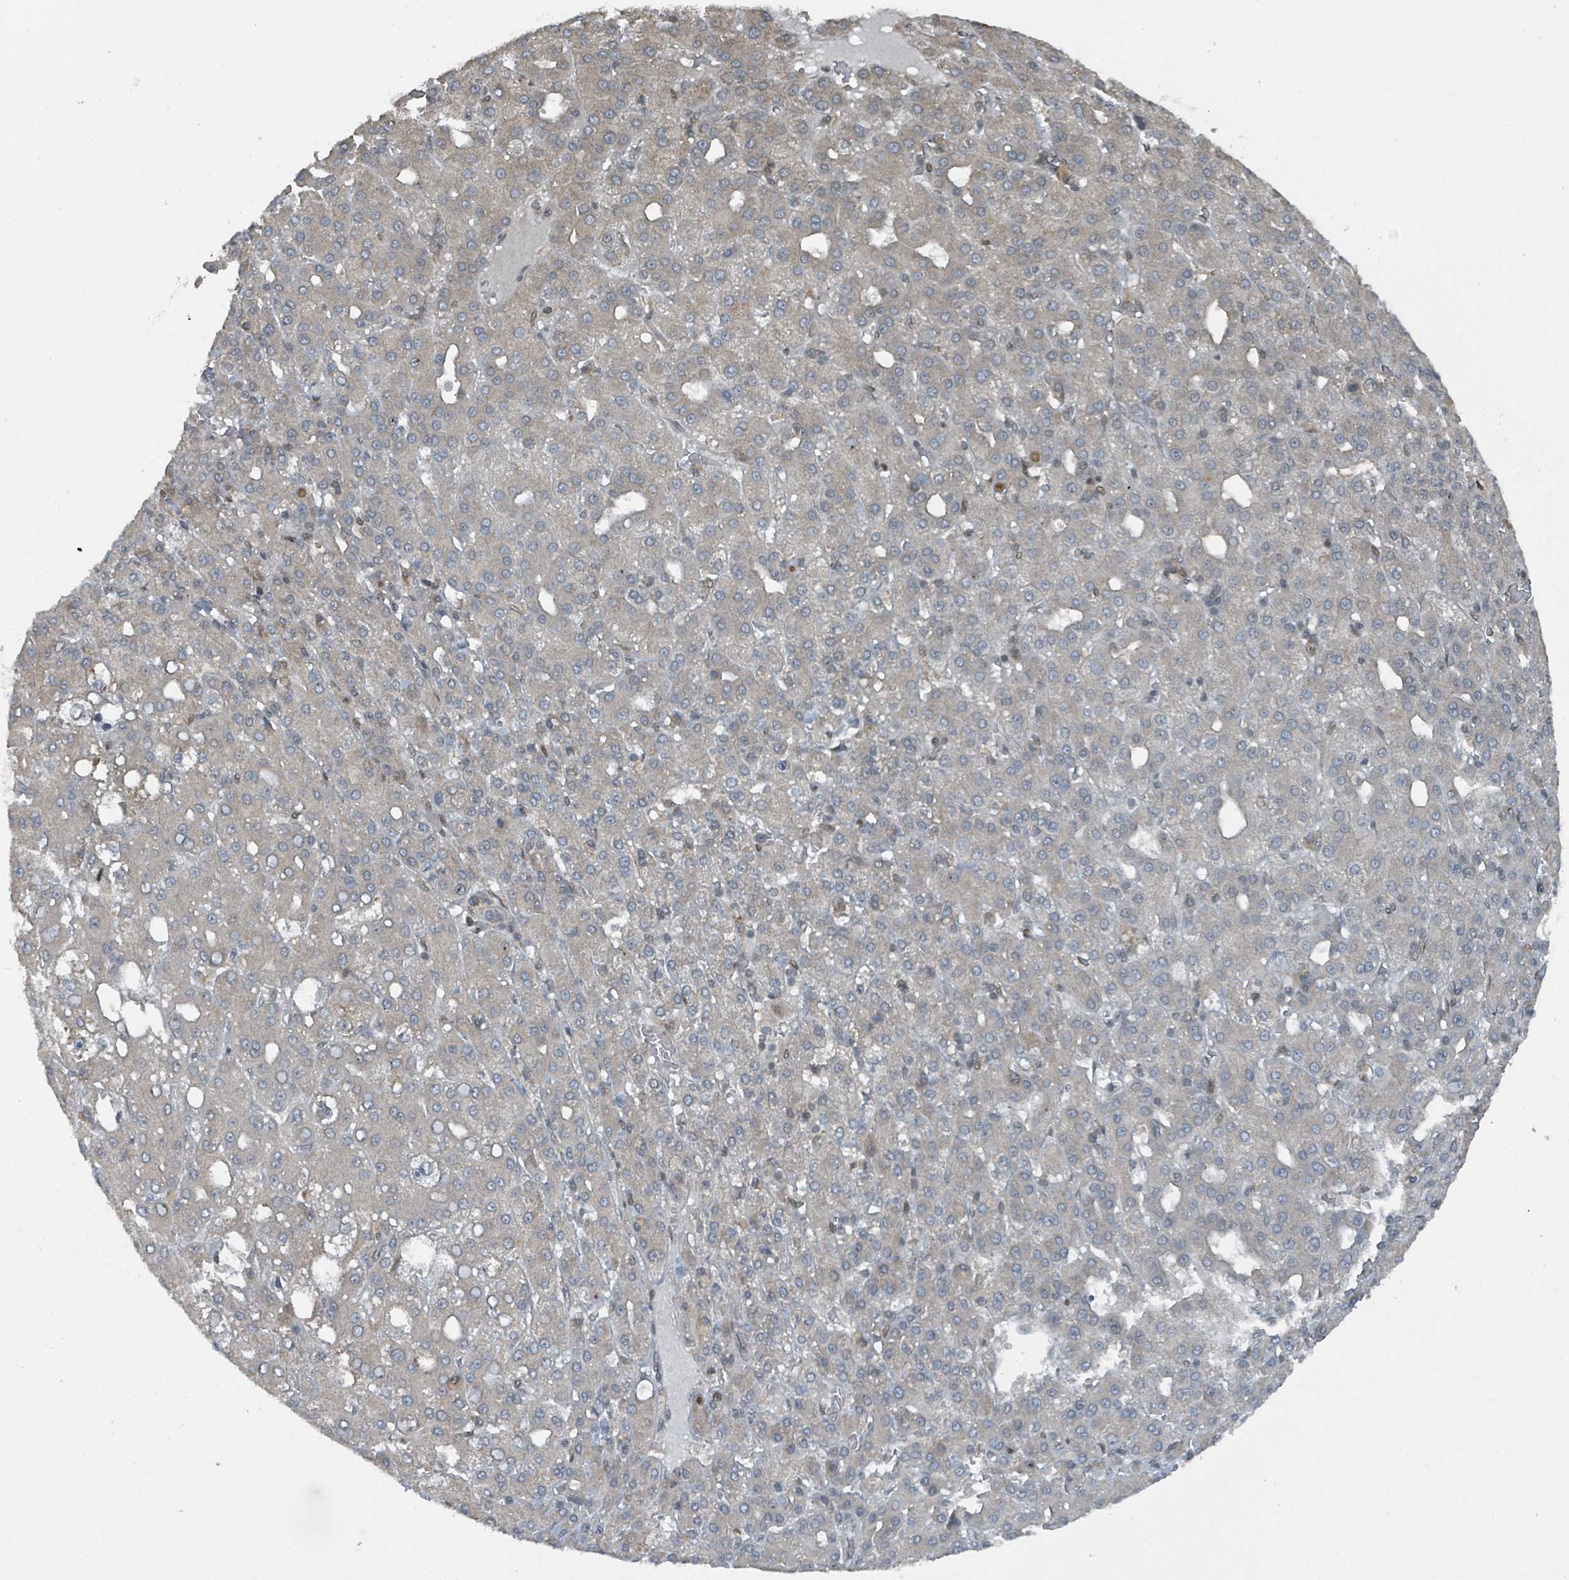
{"staining": {"intensity": "negative", "quantity": "none", "location": "none"}, "tissue": "liver cancer", "cell_type": "Tumor cells", "image_type": "cancer", "snomed": [{"axis": "morphology", "description": "Carcinoma, Hepatocellular, NOS"}, {"axis": "topography", "description": "Liver"}], "caption": "The immunohistochemistry (IHC) photomicrograph has no significant staining in tumor cells of liver cancer (hepatocellular carcinoma) tissue.", "gene": "PHIP", "patient": {"sex": "male", "age": 65}}